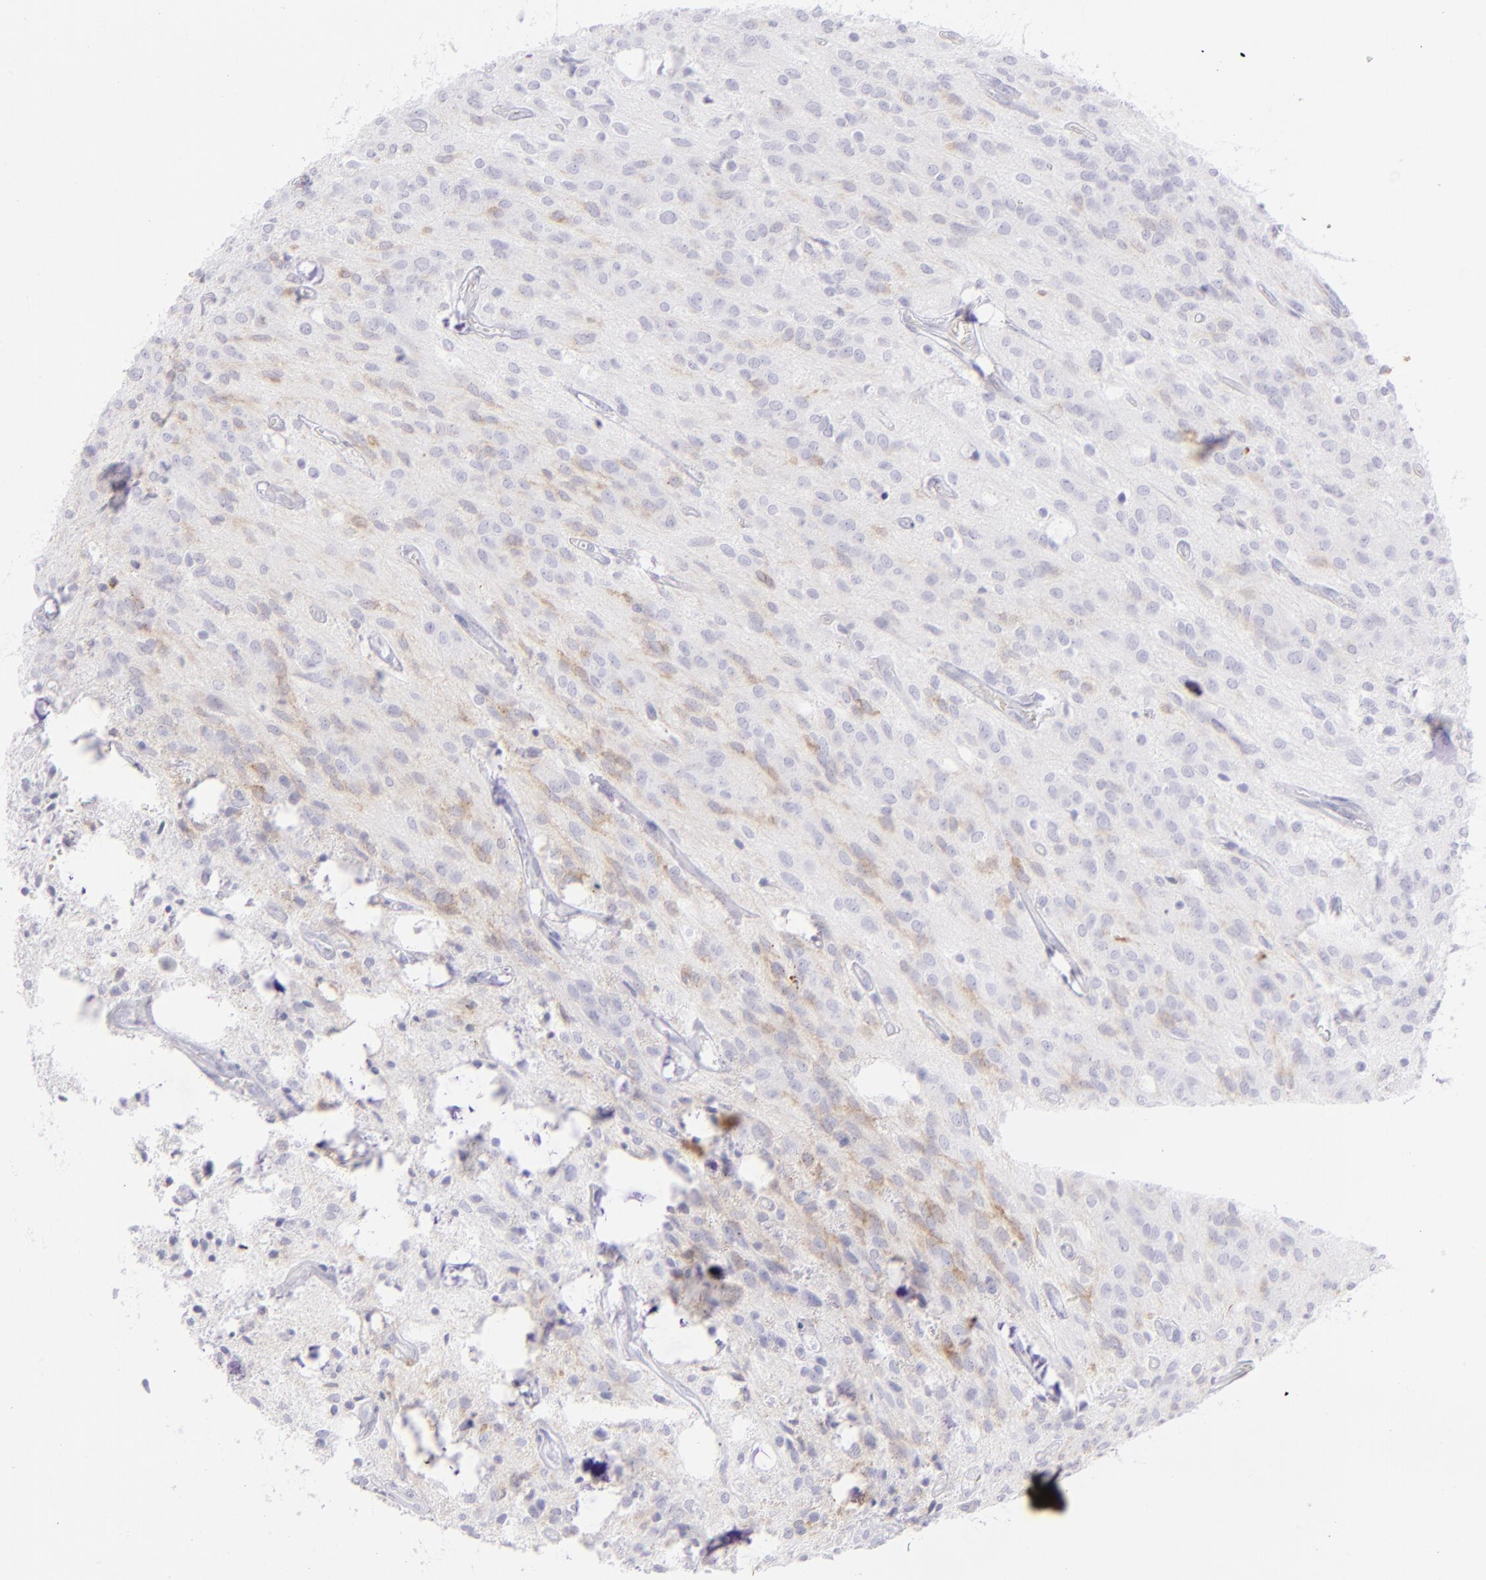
{"staining": {"intensity": "weak", "quantity": "25%-75%", "location": "cytoplasmic/membranous"}, "tissue": "glioma", "cell_type": "Tumor cells", "image_type": "cancer", "snomed": [{"axis": "morphology", "description": "Glioma, malignant, Low grade"}, {"axis": "topography", "description": "Brain"}], "caption": "Low-grade glioma (malignant) stained with immunohistochemistry (IHC) exhibits weak cytoplasmic/membranous positivity in about 25%-75% of tumor cells. The staining is performed using DAB (3,3'-diaminobenzidine) brown chromogen to label protein expression. The nuclei are counter-stained blue using hematoxylin.", "gene": "CD72", "patient": {"sex": "female", "age": 15}}